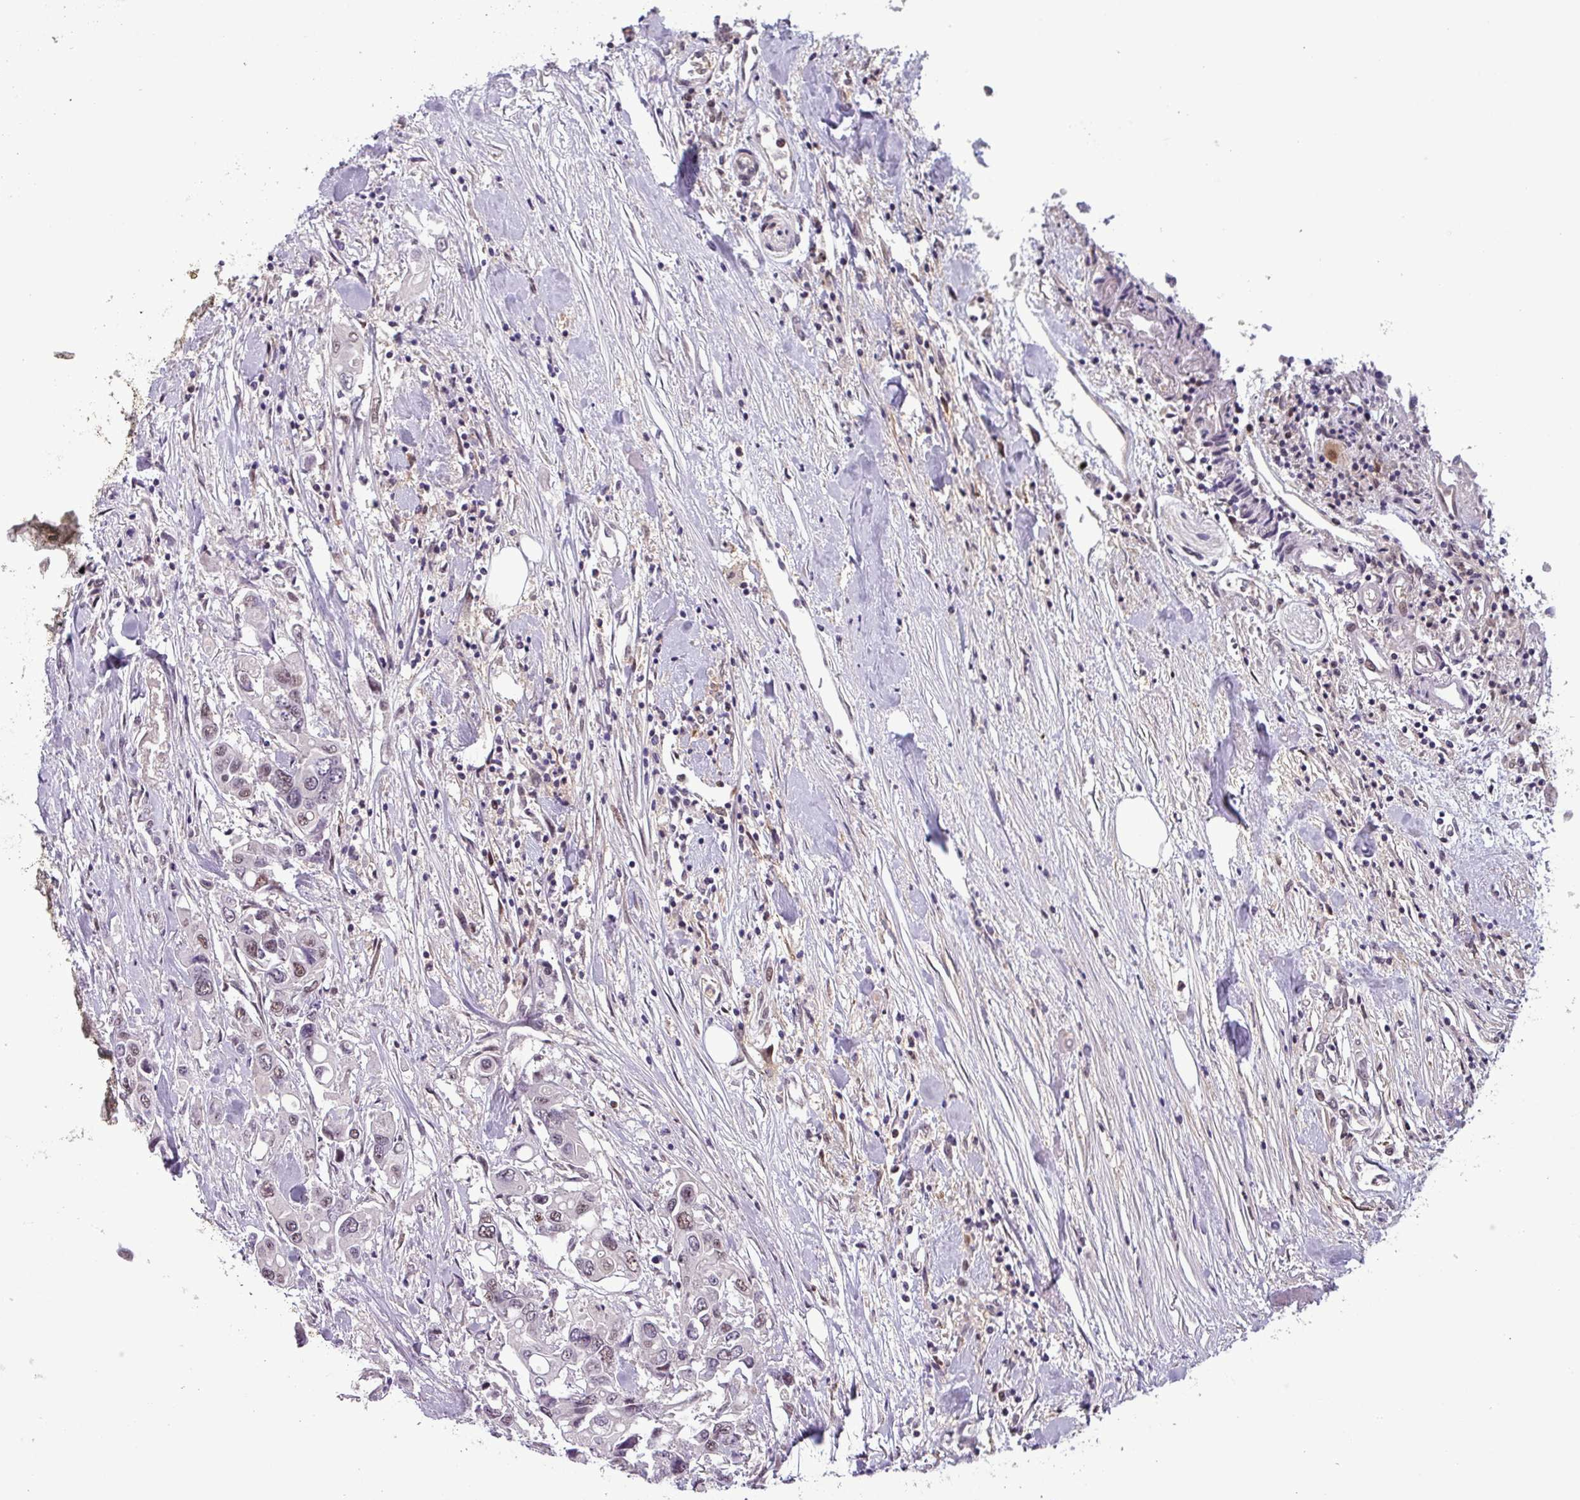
{"staining": {"intensity": "weak", "quantity": "25%-75%", "location": "nuclear"}, "tissue": "colorectal cancer", "cell_type": "Tumor cells", "image_type": "cancer", "snomed": [{"axis": "morphology", "description": "Adenocarcinoma, NOS"}, {"axis": "topography", "description": "Colon"}], "caption": "A brown stain highlights weak nuclear expression of a protein in colorectal adenocarcinoma tumor cells.", "gene": "NPFFR1", "patient": {"sex": "male", "age": 77}}